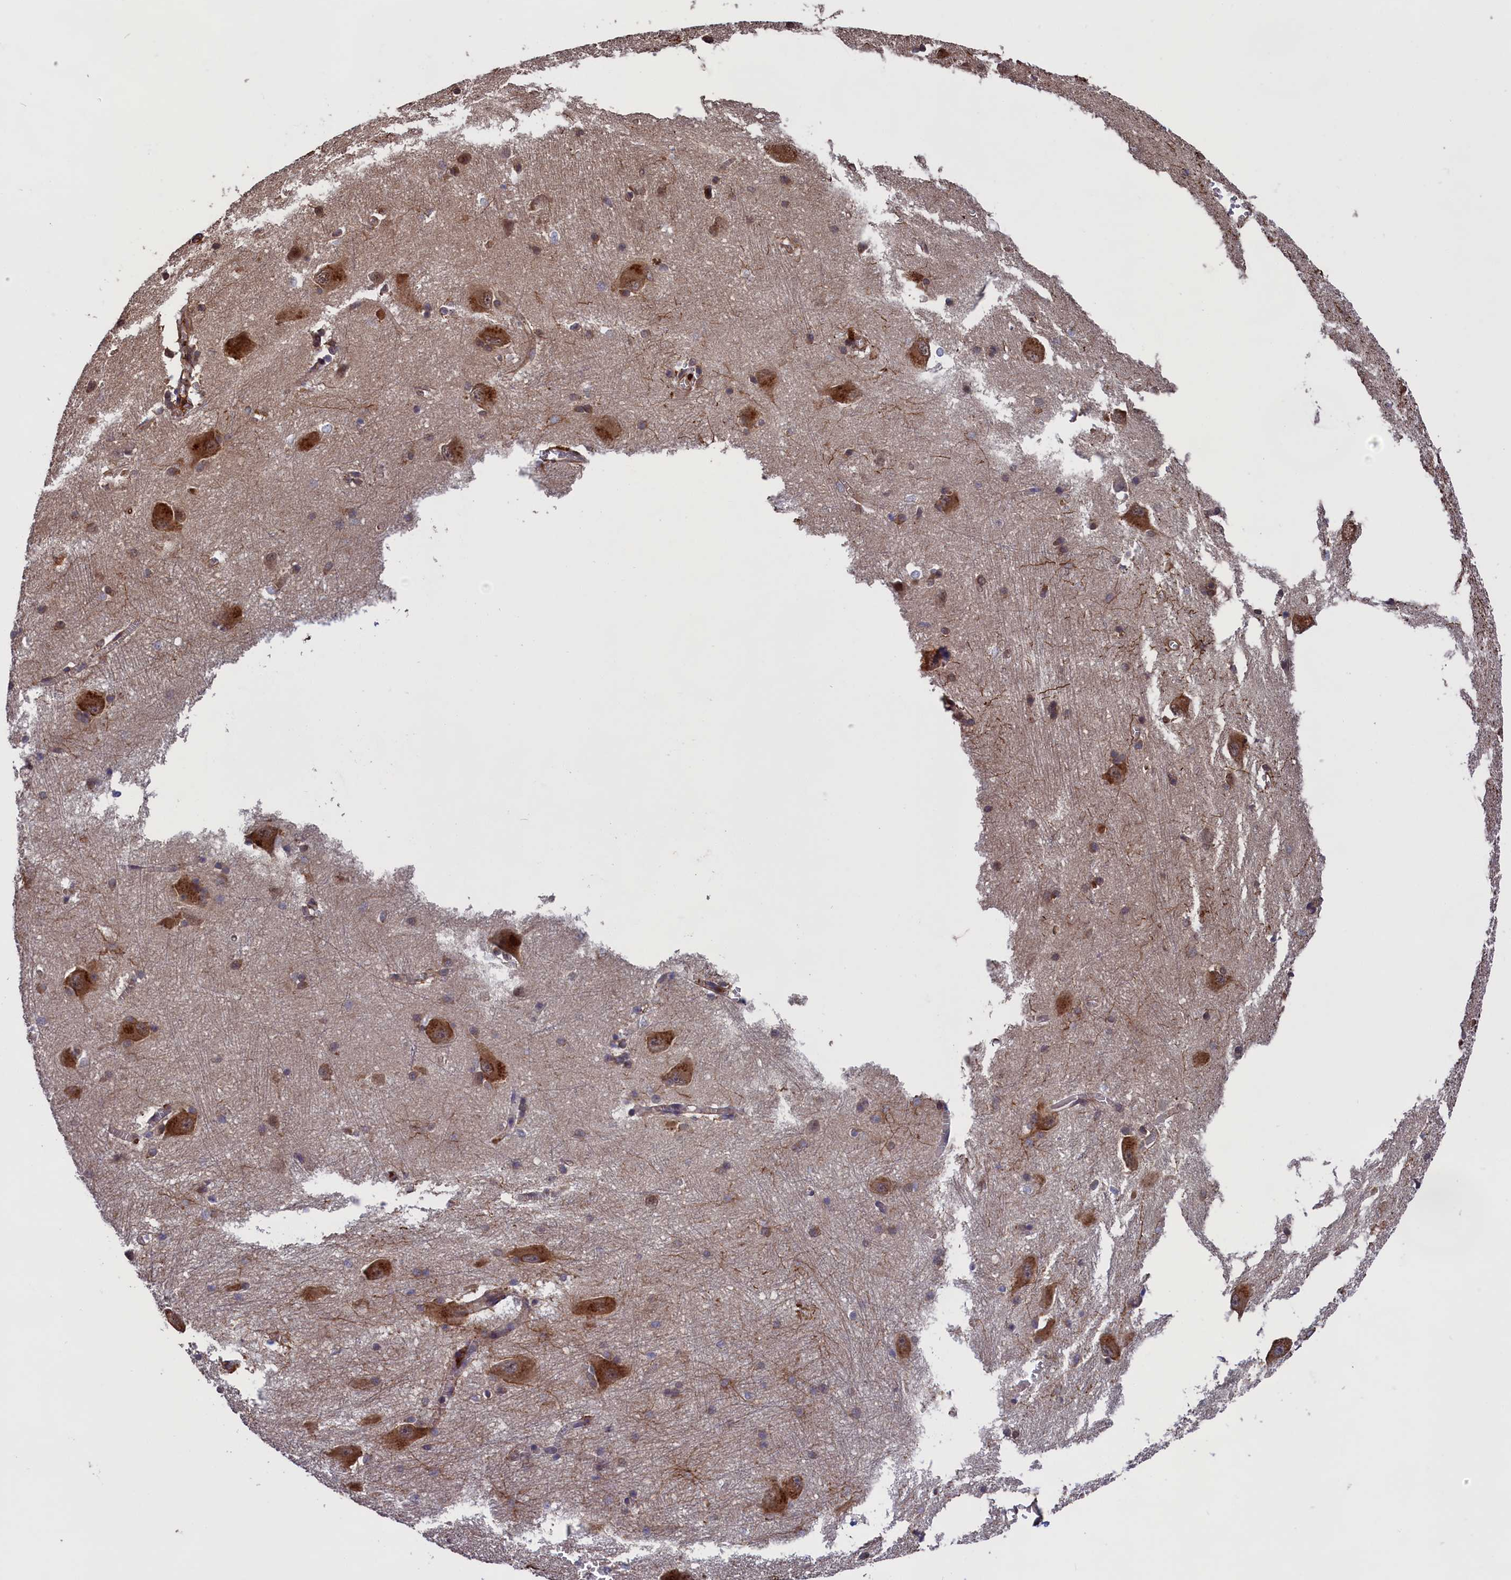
{"staining": {"intensity": "strong", "quantity": "<25%", "location": "cytoplasmic/membranous"}, "tissue": "caudate", "cell_type": "Glial cells", "image_type": "normal", "snomed": [{"axis": "morphology", "description": "Normal tissue, NOS"}, {"axis": "topography", "description": "Lateral ventricle wall"}], "caption": "Immunohistochemical staining of benign human caudate exhibits <25% levels of strong cytoplasmic/membranous protein positivity in approximately <25% of glial cells.", "gene": "CCDC124", "patient": {"sex": "male", "age": 37}}